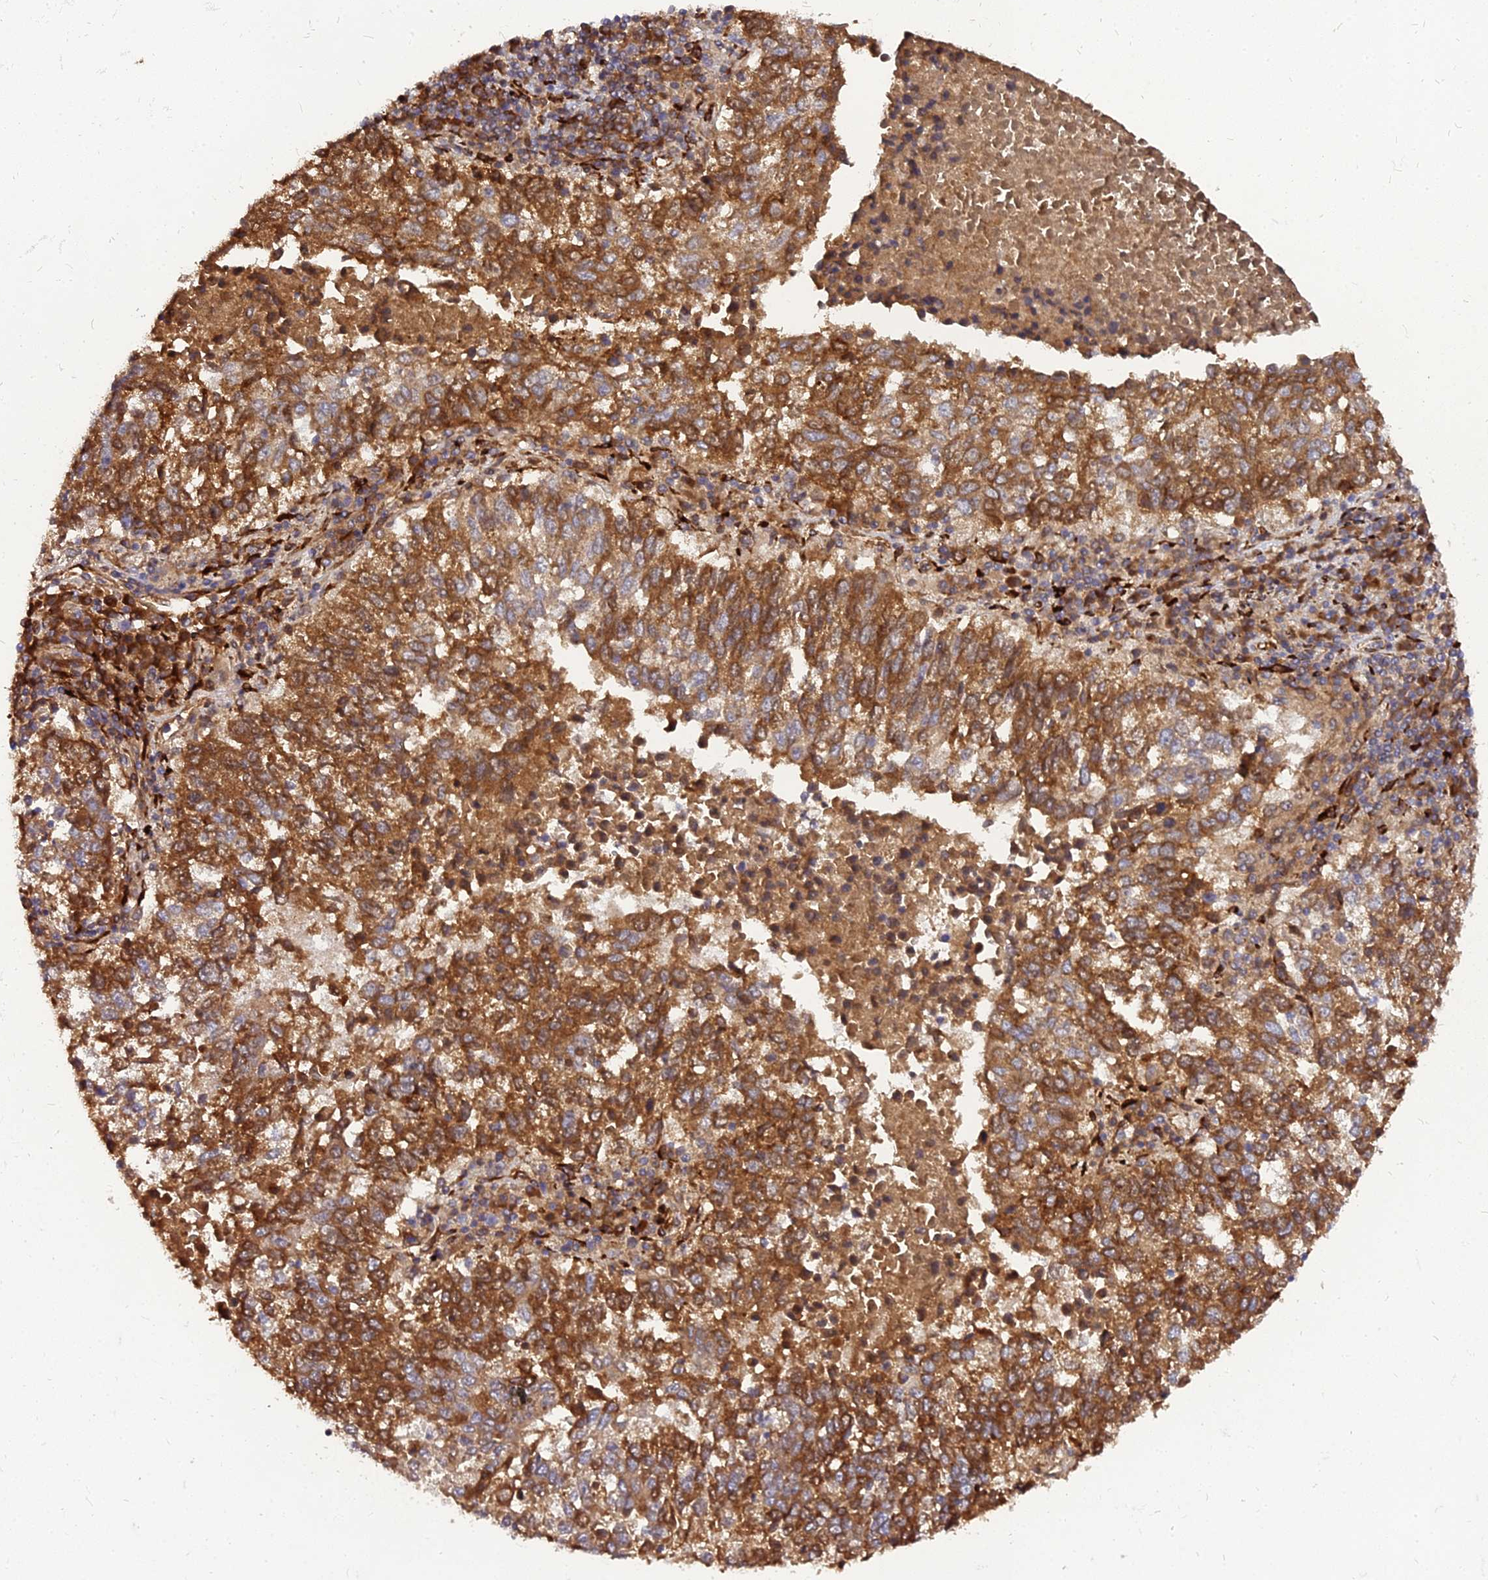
{"staining": {"intensity": "moderate", "quantity": ">75%", "location": "cytoplasmic/membranous"}, "tissue": "lung cancer", "cell_type": "Tumor cells", "image_type": "cancer", "snomed": [{"axis": "morphology", "description": "Squamous cell carcinoma, NOS"}, {"axis": "topography", "description": "Lung"}], "caption": "Human lung cancer stained with a protein marker exhibits moderate staining in tumor cells.", "gene": "PDE4D", "patient": {"sex": "male", "age": 73}}